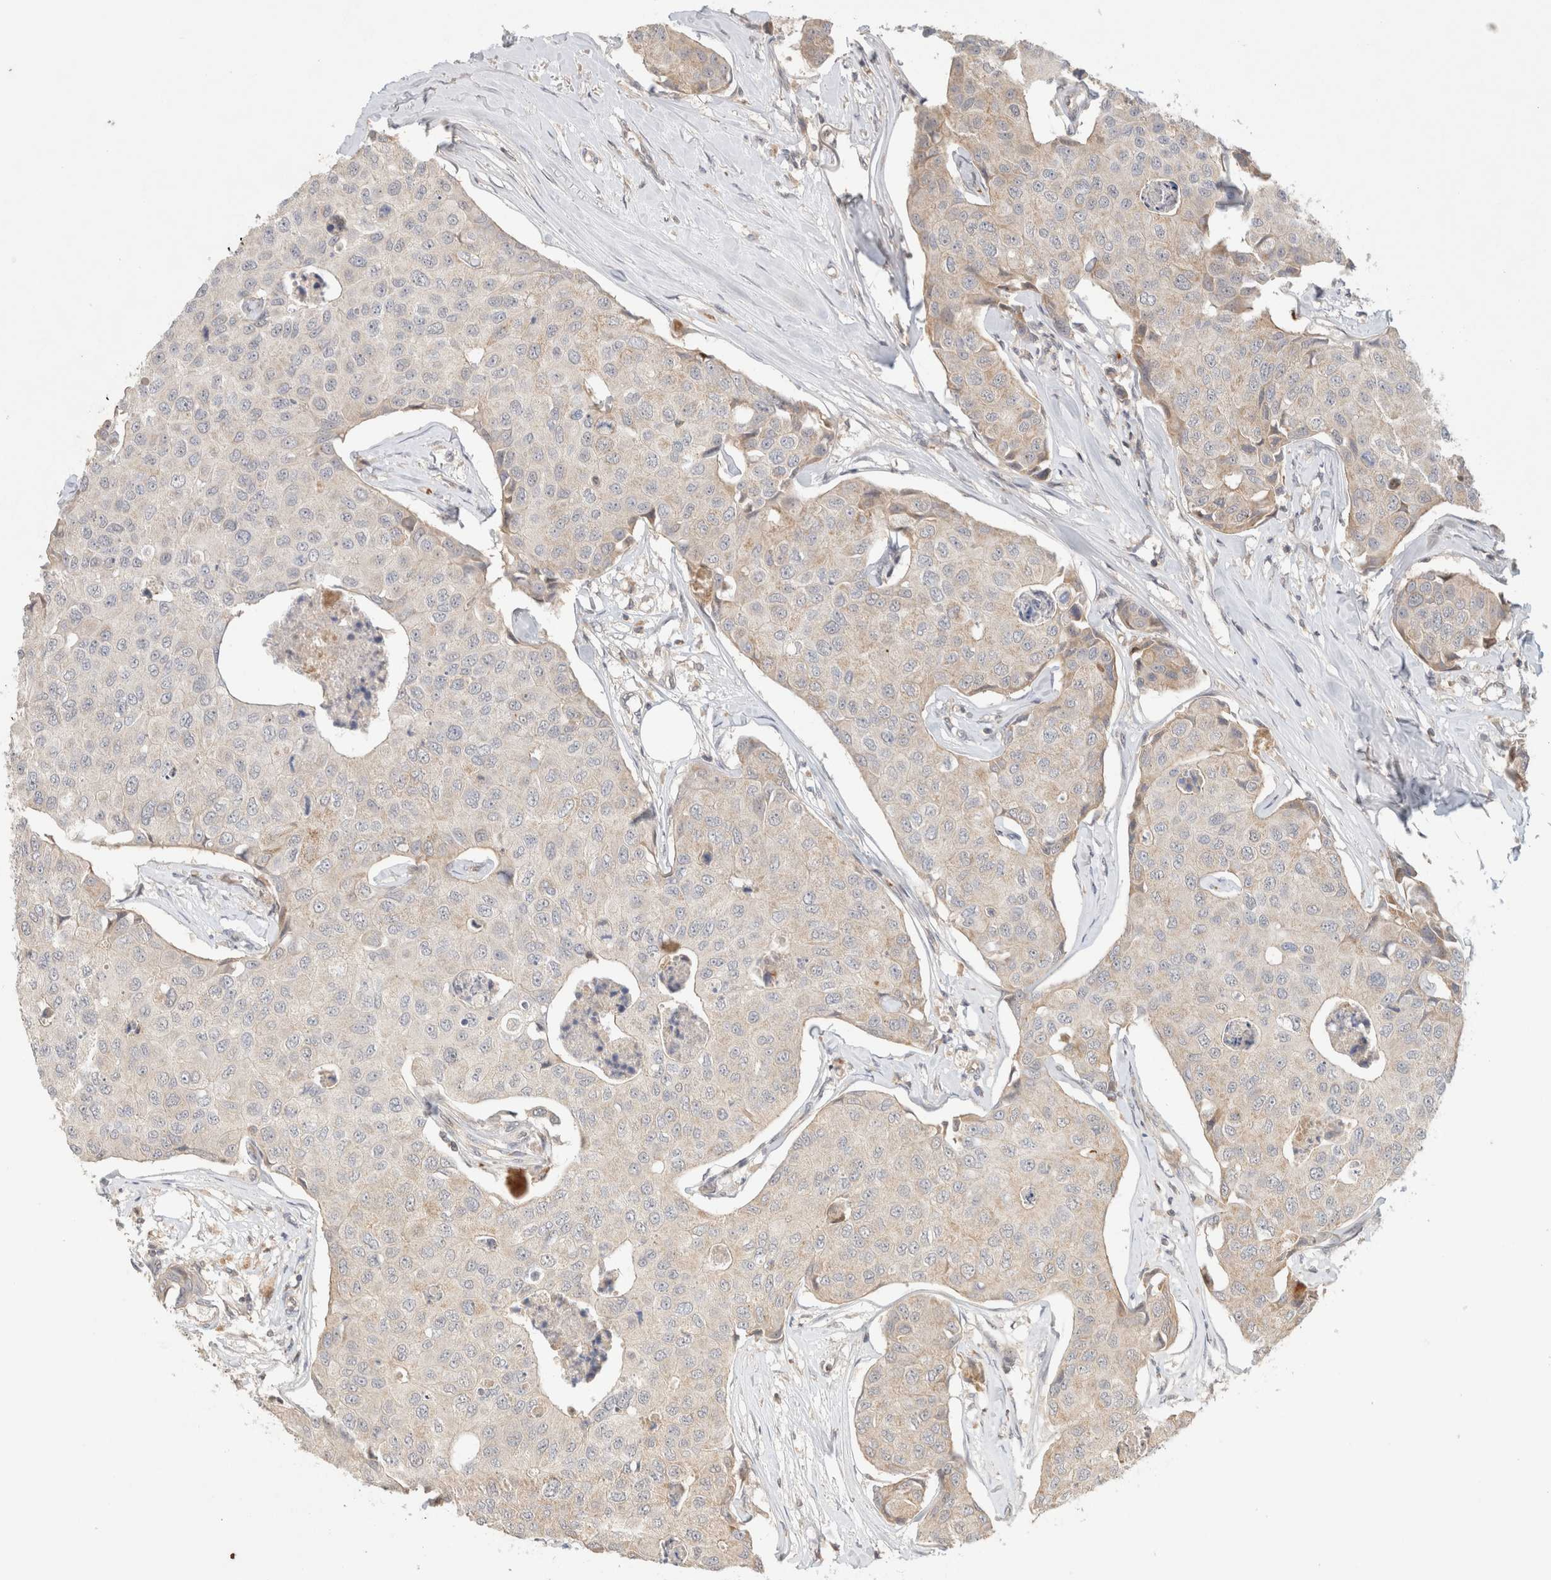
{"staining": {"intensity": "negative", "quantity": "none", "location": "none"}, "tissue": "breast cancer", "cell_type": "Tumor cells", "image_type": "cancer", "snomed": [{"axis": "morphology", "description": "Duct carcinoma"}, {"axis": "topography", "description": "Breast"}], "caption": "An image of human breast intraductal carcinoma is negative for staining in tumor cells.", "gene": "MRM3", "patient": {"sex": "female", "age": 80}}